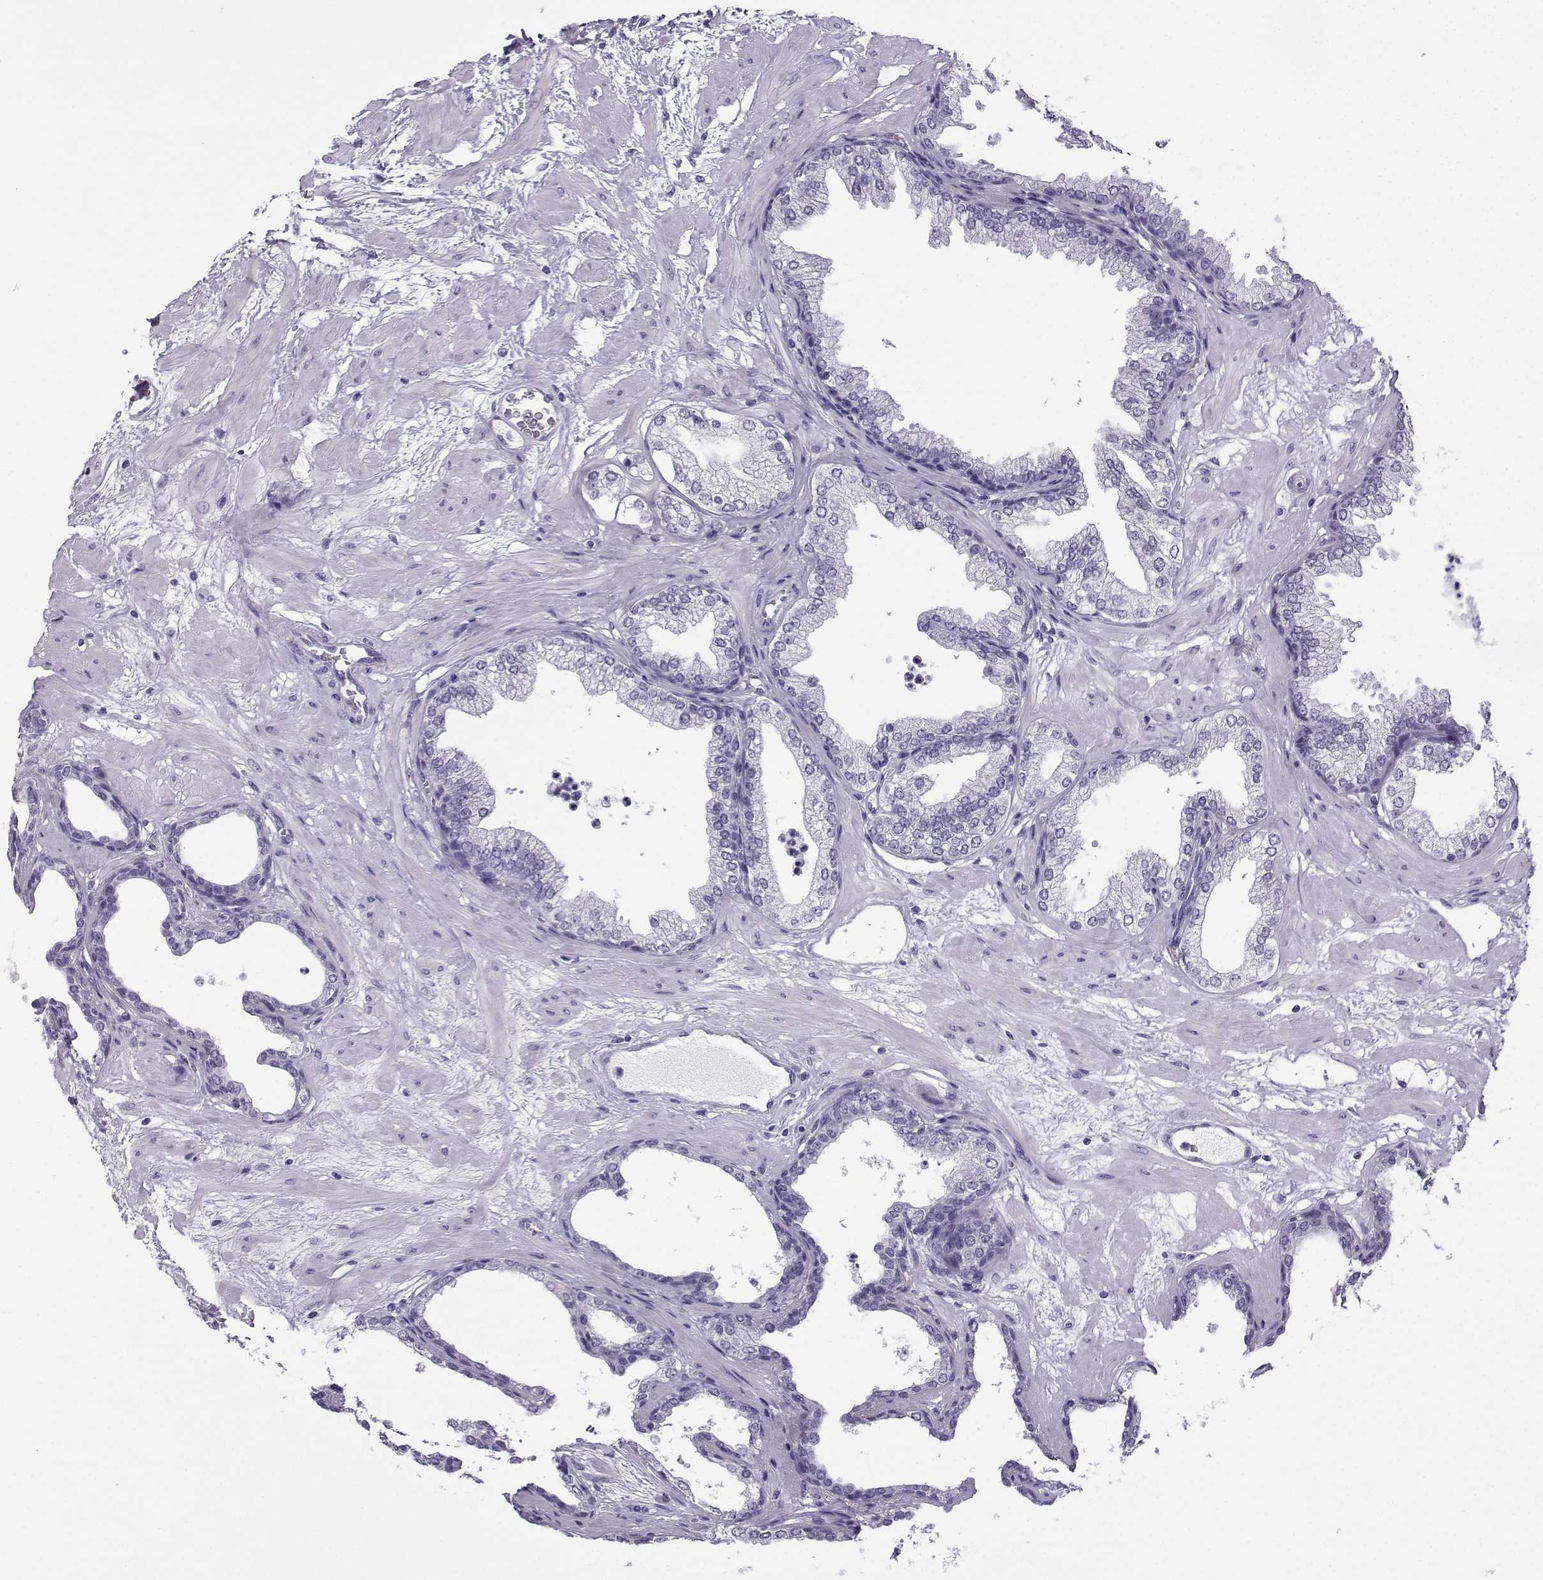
{"staining": {"intensity": "negative", "quantity": "none", "location": "none"}, "tissue": "prostate", "cell_type": "Glandular cells", "image_type": "normal", "snomed": [{"axis": "morphology", "description": "Normal tissue, NOS"}, {"axis": "topography", "description": "Prostate"}], "caption": "Immunohistochemical staining of benign prostate shows no significant positivity in glandular cells. Nuclei are stained in blue.", "gene": "MRGBP", "patient": {"sex": "male", "age": 37}}